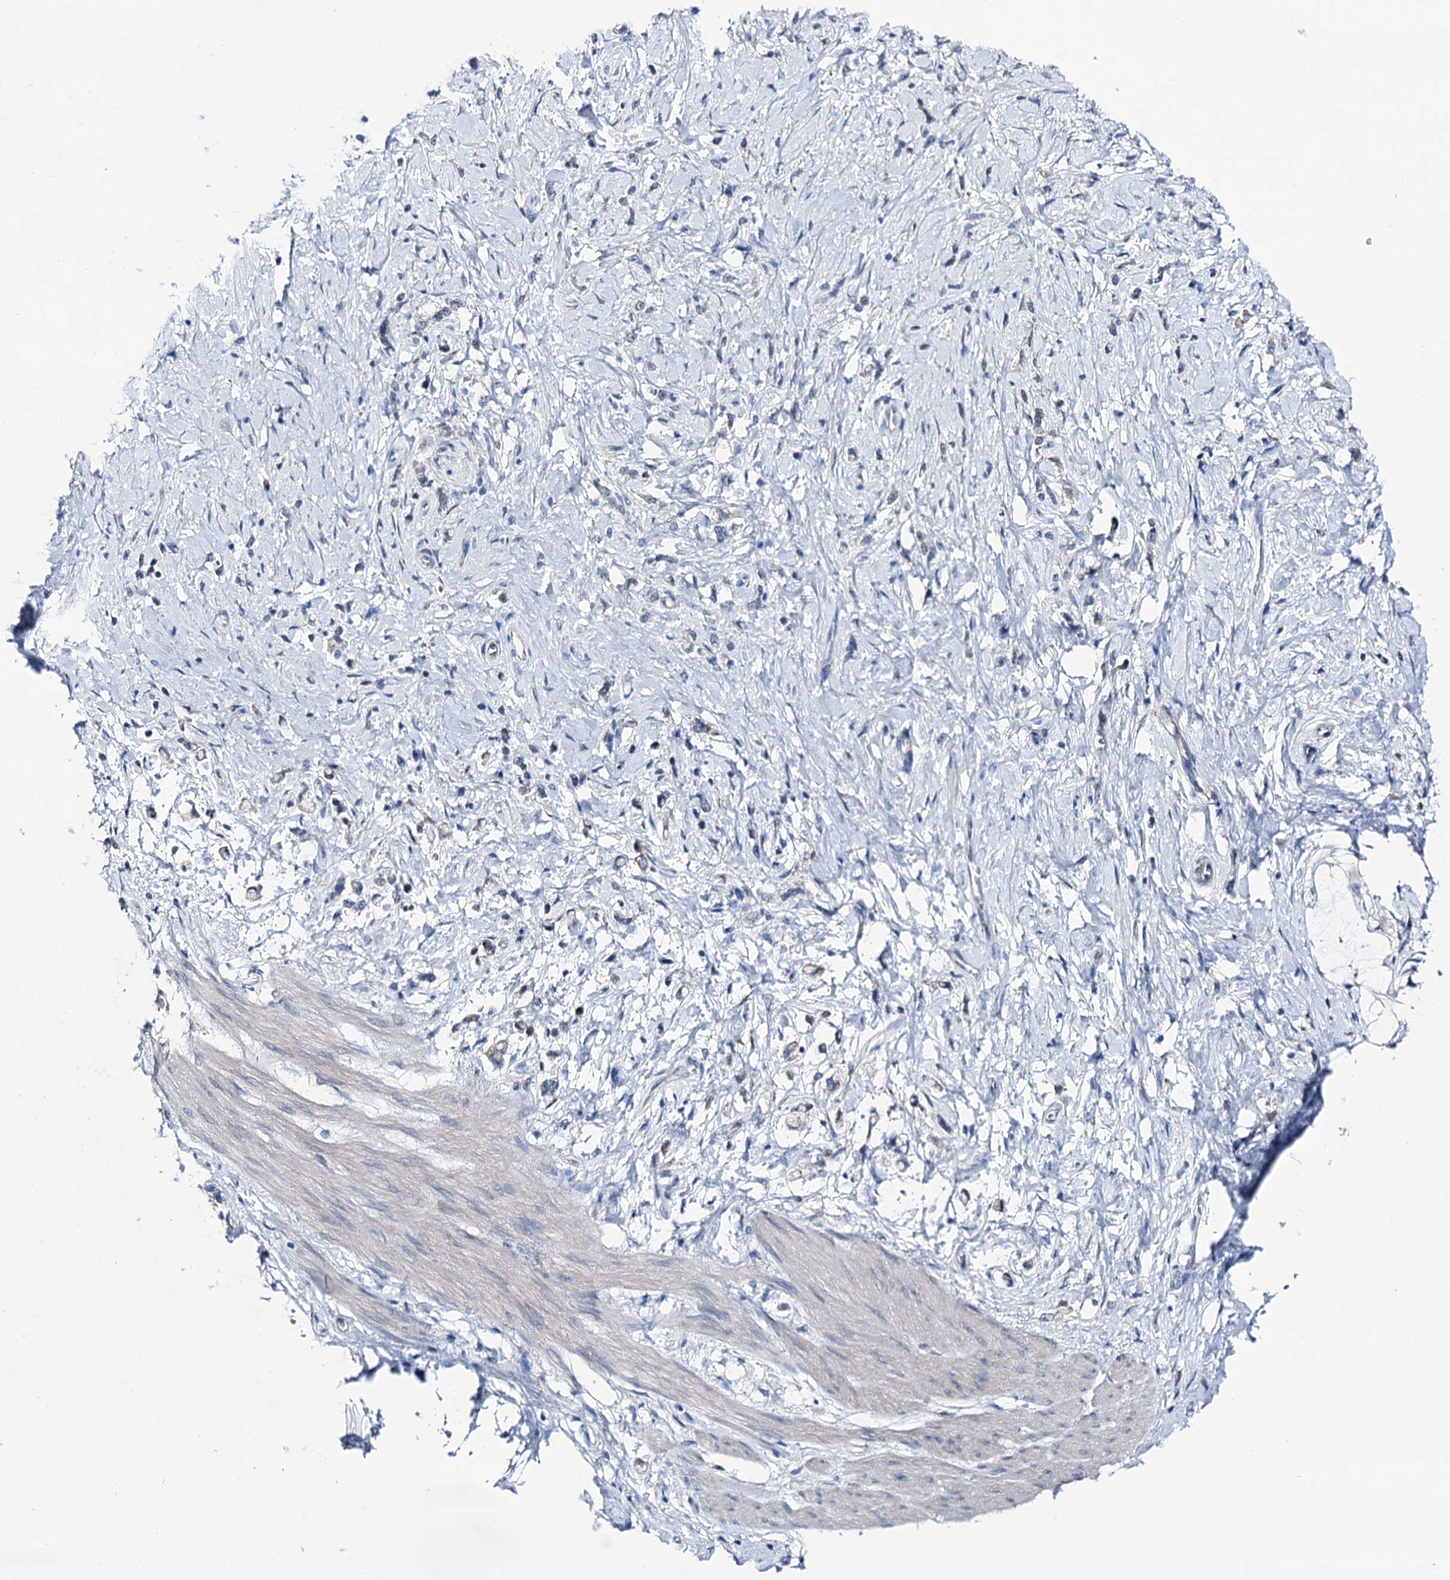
{"staining": {"intensity": "negative", "quantity": "none", "location": "none"}, "tissue": "stomach cancer", "cell_type": "Tumor cells", "image_type": "cancer", "snomed": [{"axis": "morphology", "description": "Adenocarcinoma, NOS"}, {"axis": "topography", "description": "Stomach"}], "caption": "There is no significant expression in tumor cells of adenocarcinoma (stomach).", "gene": "SHROOM1", "patient": {"sex": "female", "age": 60}}